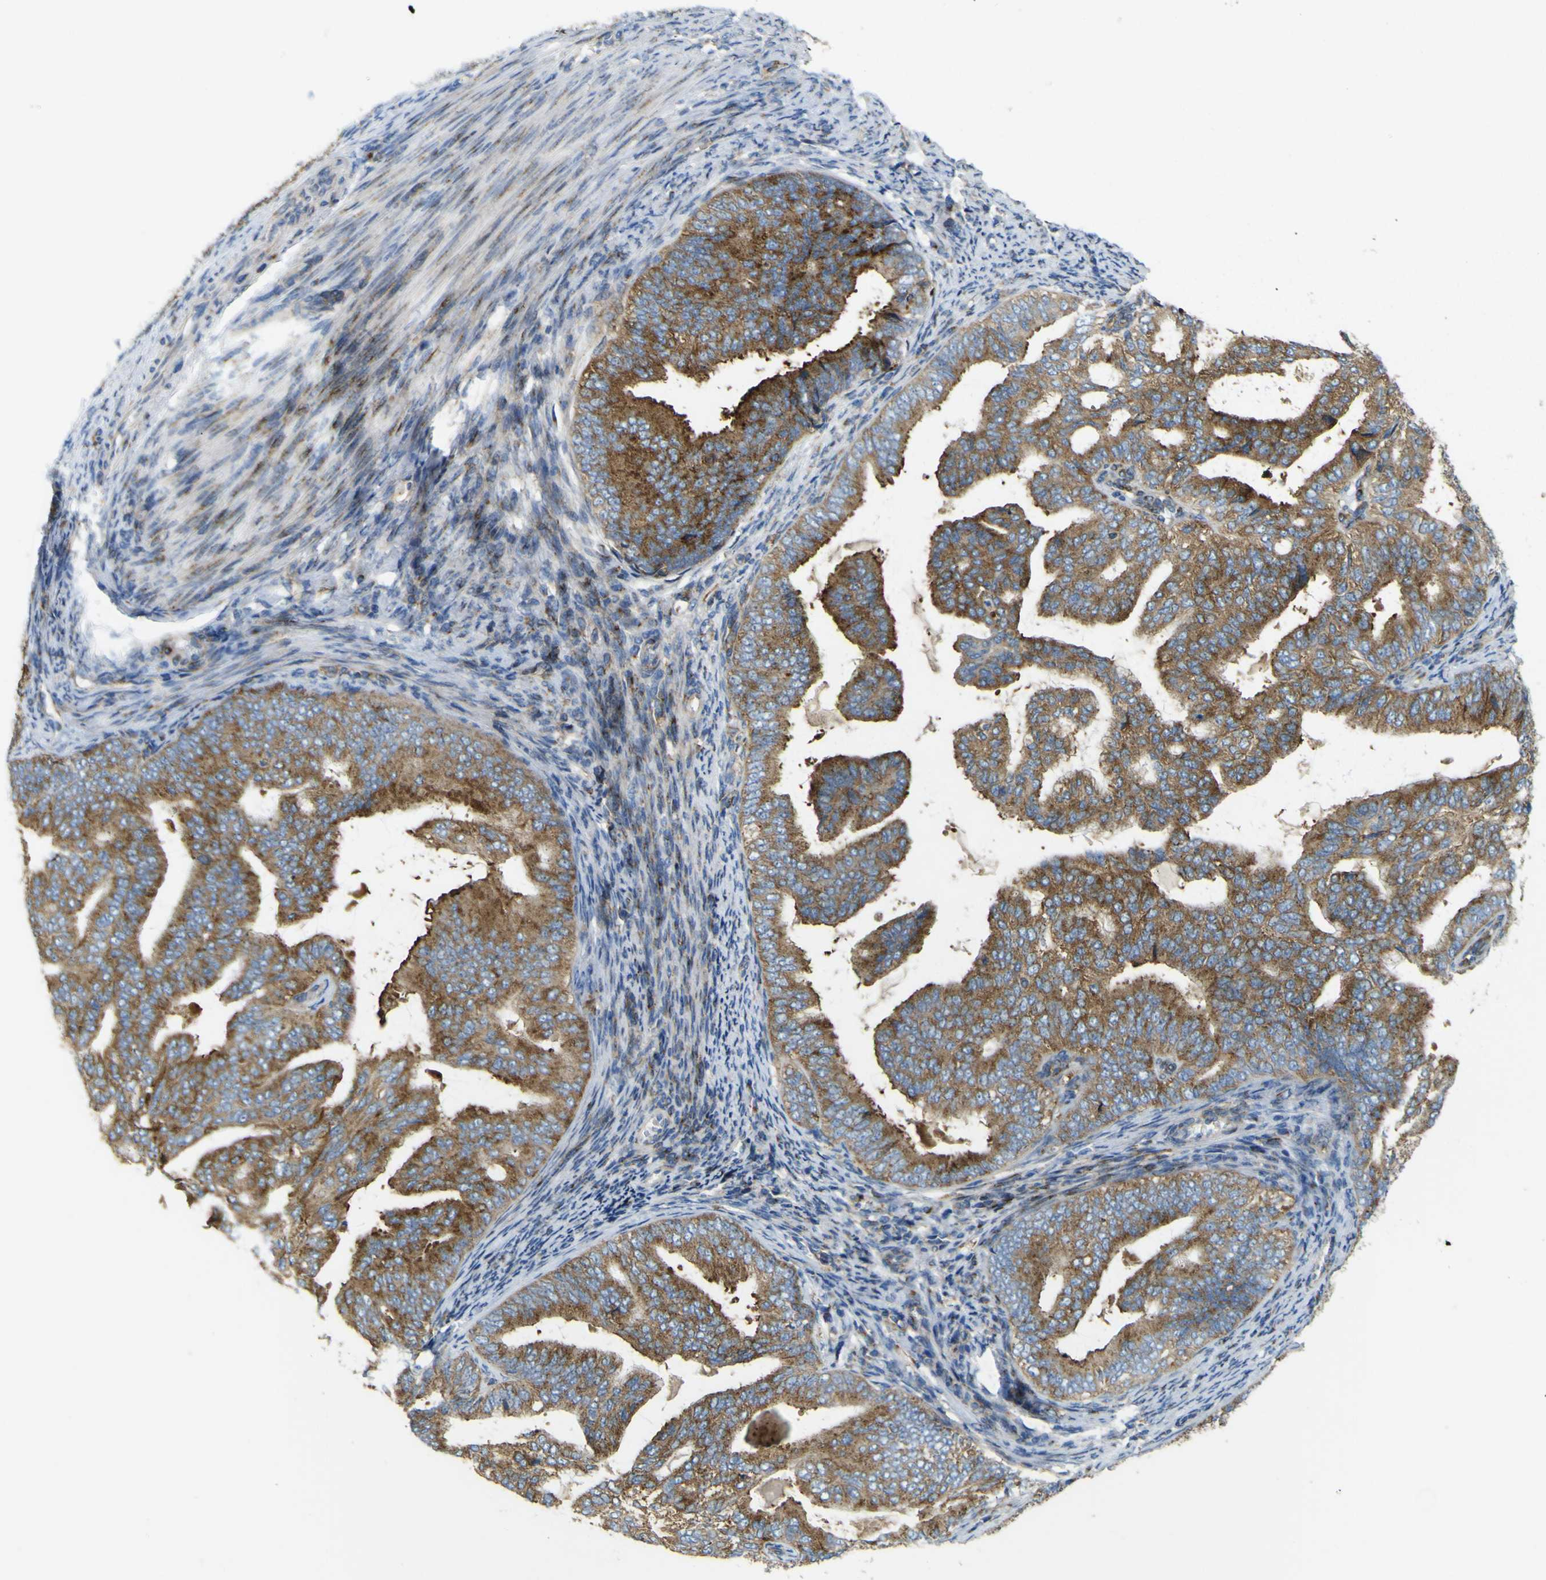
{"staining": {"intensity": "moderate", "quantity": ">75%", "location": "cytoplasmic/membranous"}, "tissue": "endometrial cancer", "cell_type": "Tumor cells", "image_type": "cancer", "snomed": [{"axis": "morphology", "description": "Adenocarcinoma, NOS"}, {"axis": "topography", "description": "Endometrium"}], "caption": "High-magnification brightfield microscopy of endometrial cancer (adenocarcinoma) stained with DAB (3,3'-diaminobenzidine) (brown) and counterstained with hematoxylin (blue). tumor cells exhibit moderate cytoplasmic/membranous positivity is seen in about>75% of cells. (Stains: DAB in brown, nuclei in blue, Microscopy: brightfield microscopy at high magnification).", "gene": "IGF2R", "patient": {"sex": "female", "age": 58}}